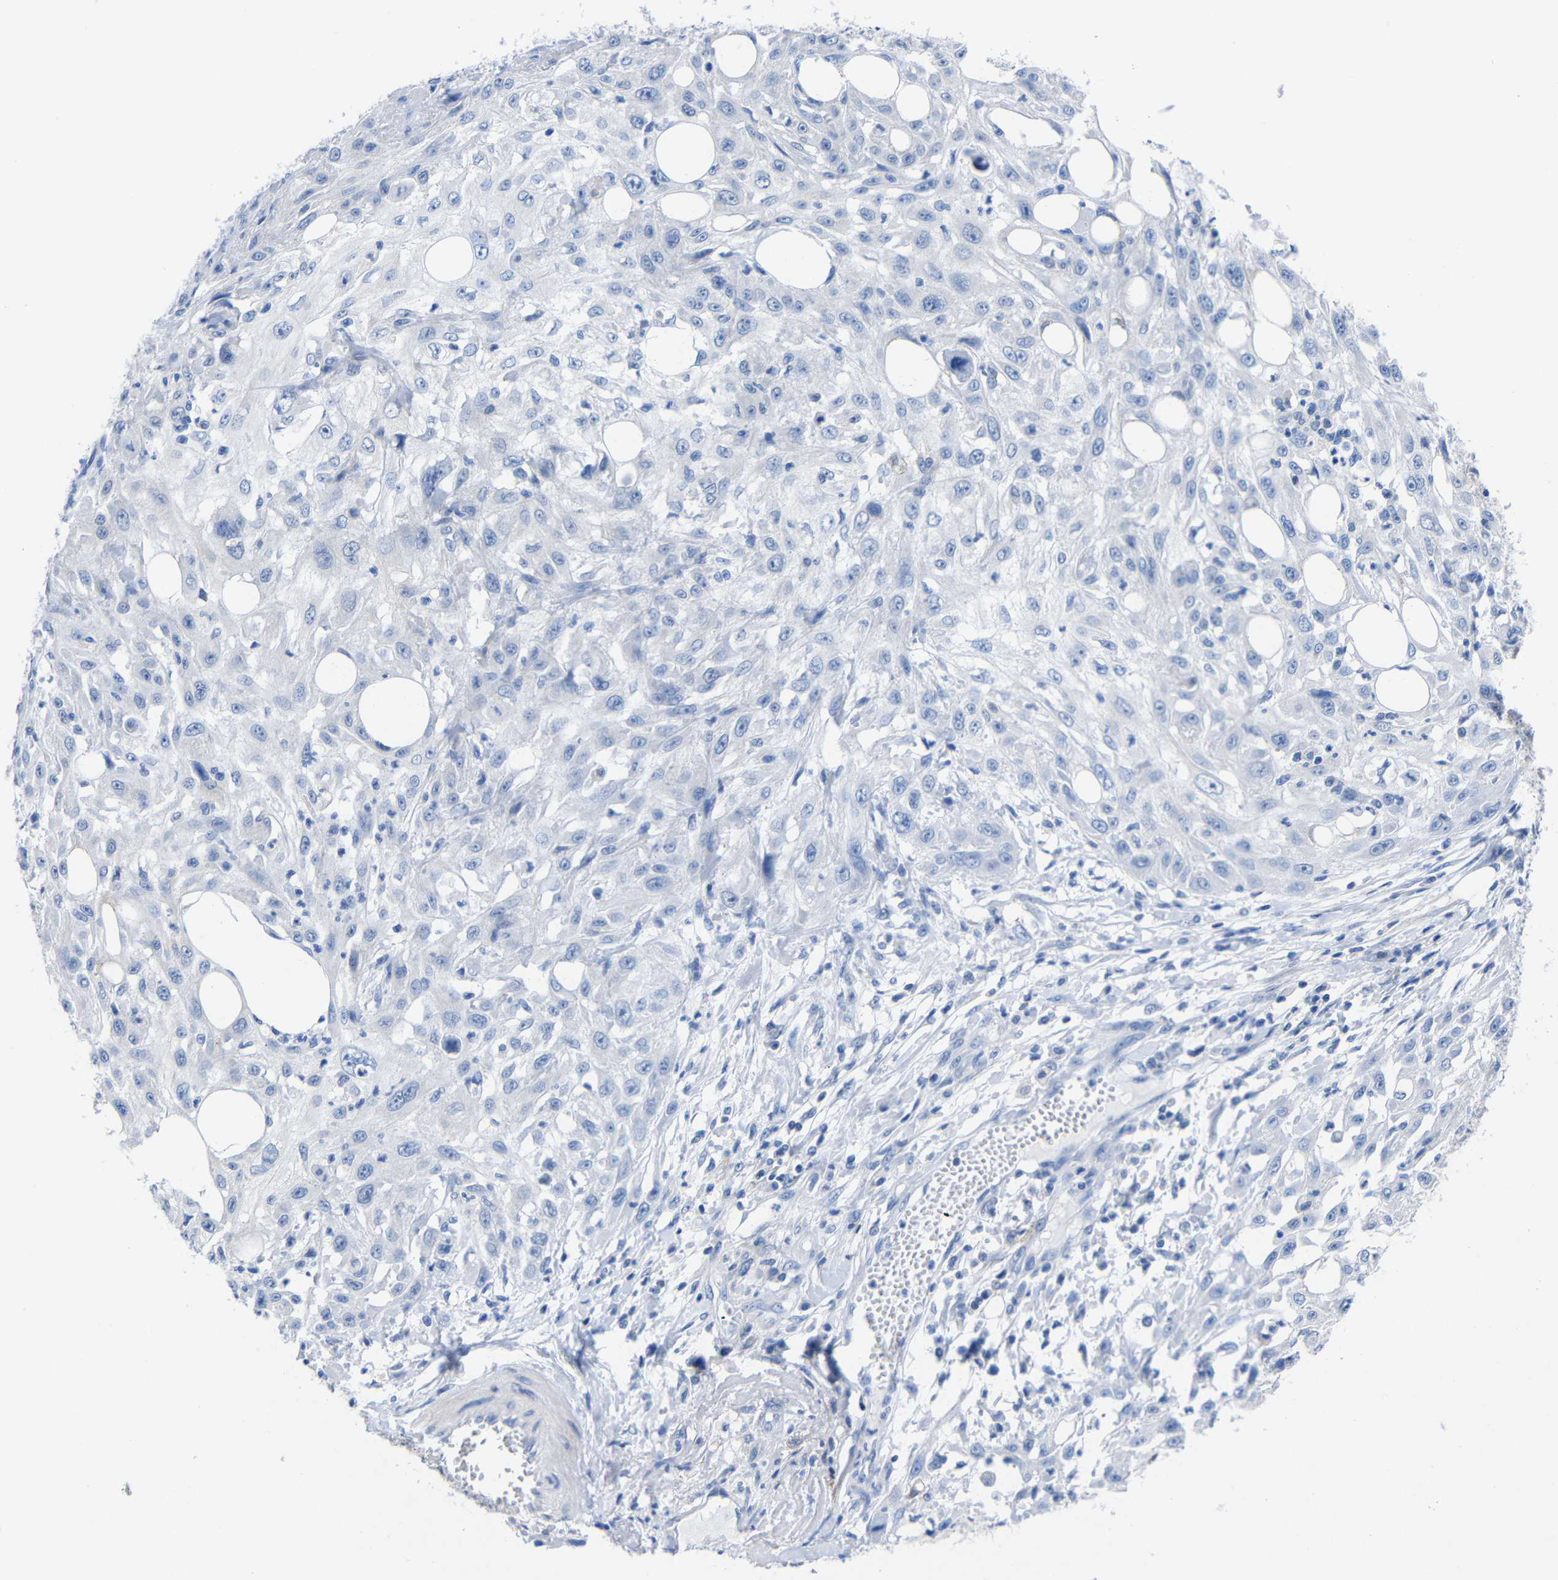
{"staining": {"intensity": "negative", "quantity": "none", "location": "none"}, "tissue": "skin cancer", "cell_type": "Tumor cells", "image_type": "cancer", "snomed": [{"axis": "morphology", "description": "Squamous cell carcinoma, NOS"}, {"axis": "topography", "description": "Skin"}], "caption": "The photomicrograph reveals no staining of tumor cells in squamous cell carcinoma (skin).", "gene": "PEBP1", "patient": {"sex": "male", "age": 75}}